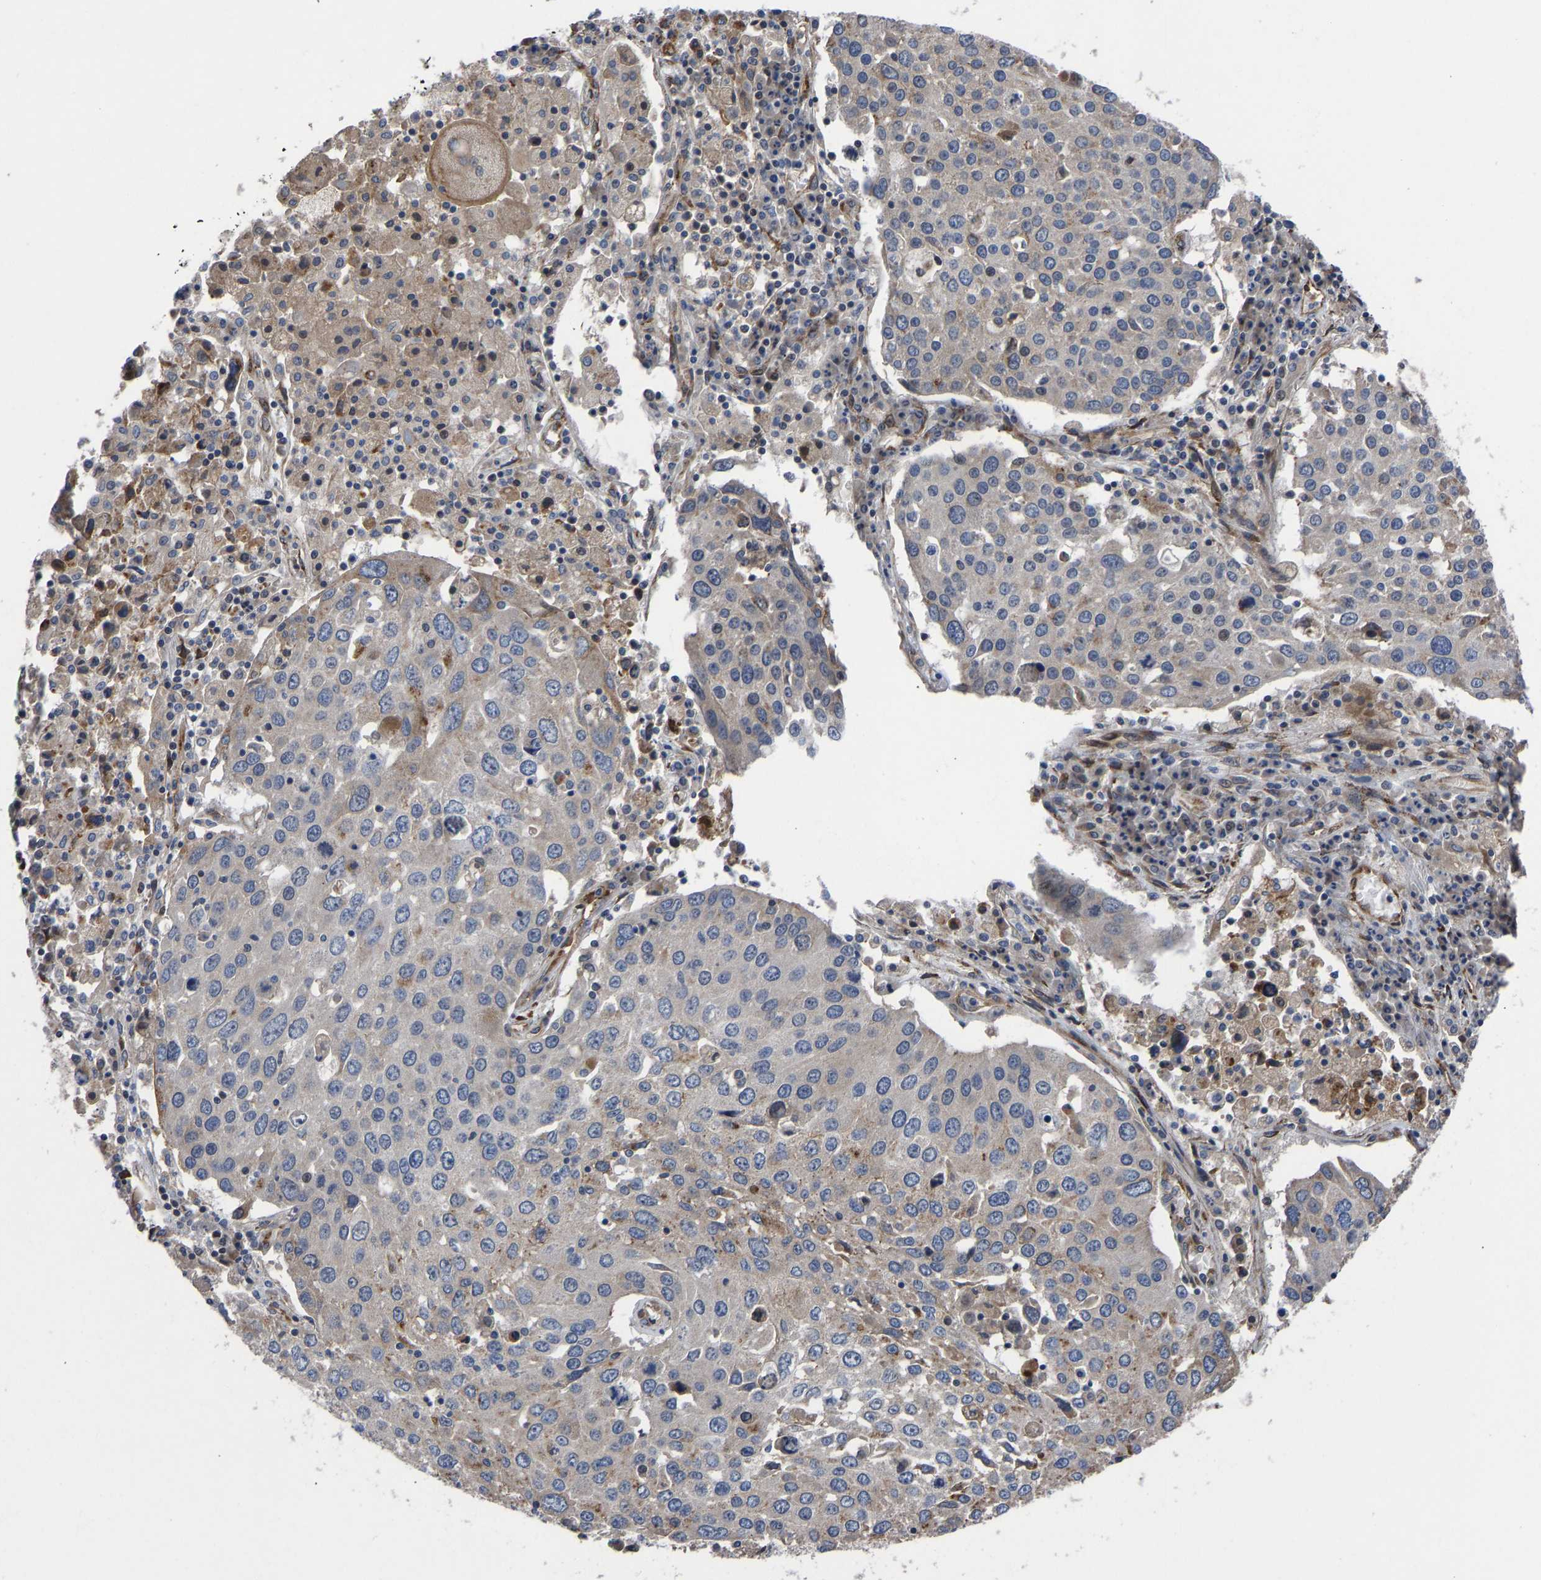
{"staining": {"intensity": "negative", "quantity": "none", "location": "none"}, "tissue": "lung cancer", "cell_type": "Tumor cells", "image_type": "cancer", "snomed": [{"axis": "morphology", "description": "Squamous cell carcinoma, NOS"}, {"axis": "topography", "description": "Lung"}], "caption": "Tumor cells are negative for brown protein staining in lung squamous cell carcinoma. (DAB (3,3'-diaminobenzidine) IHC, high magnification).", "gene": "FRRS1", "patient": {"sex": "male", "age": 65}}